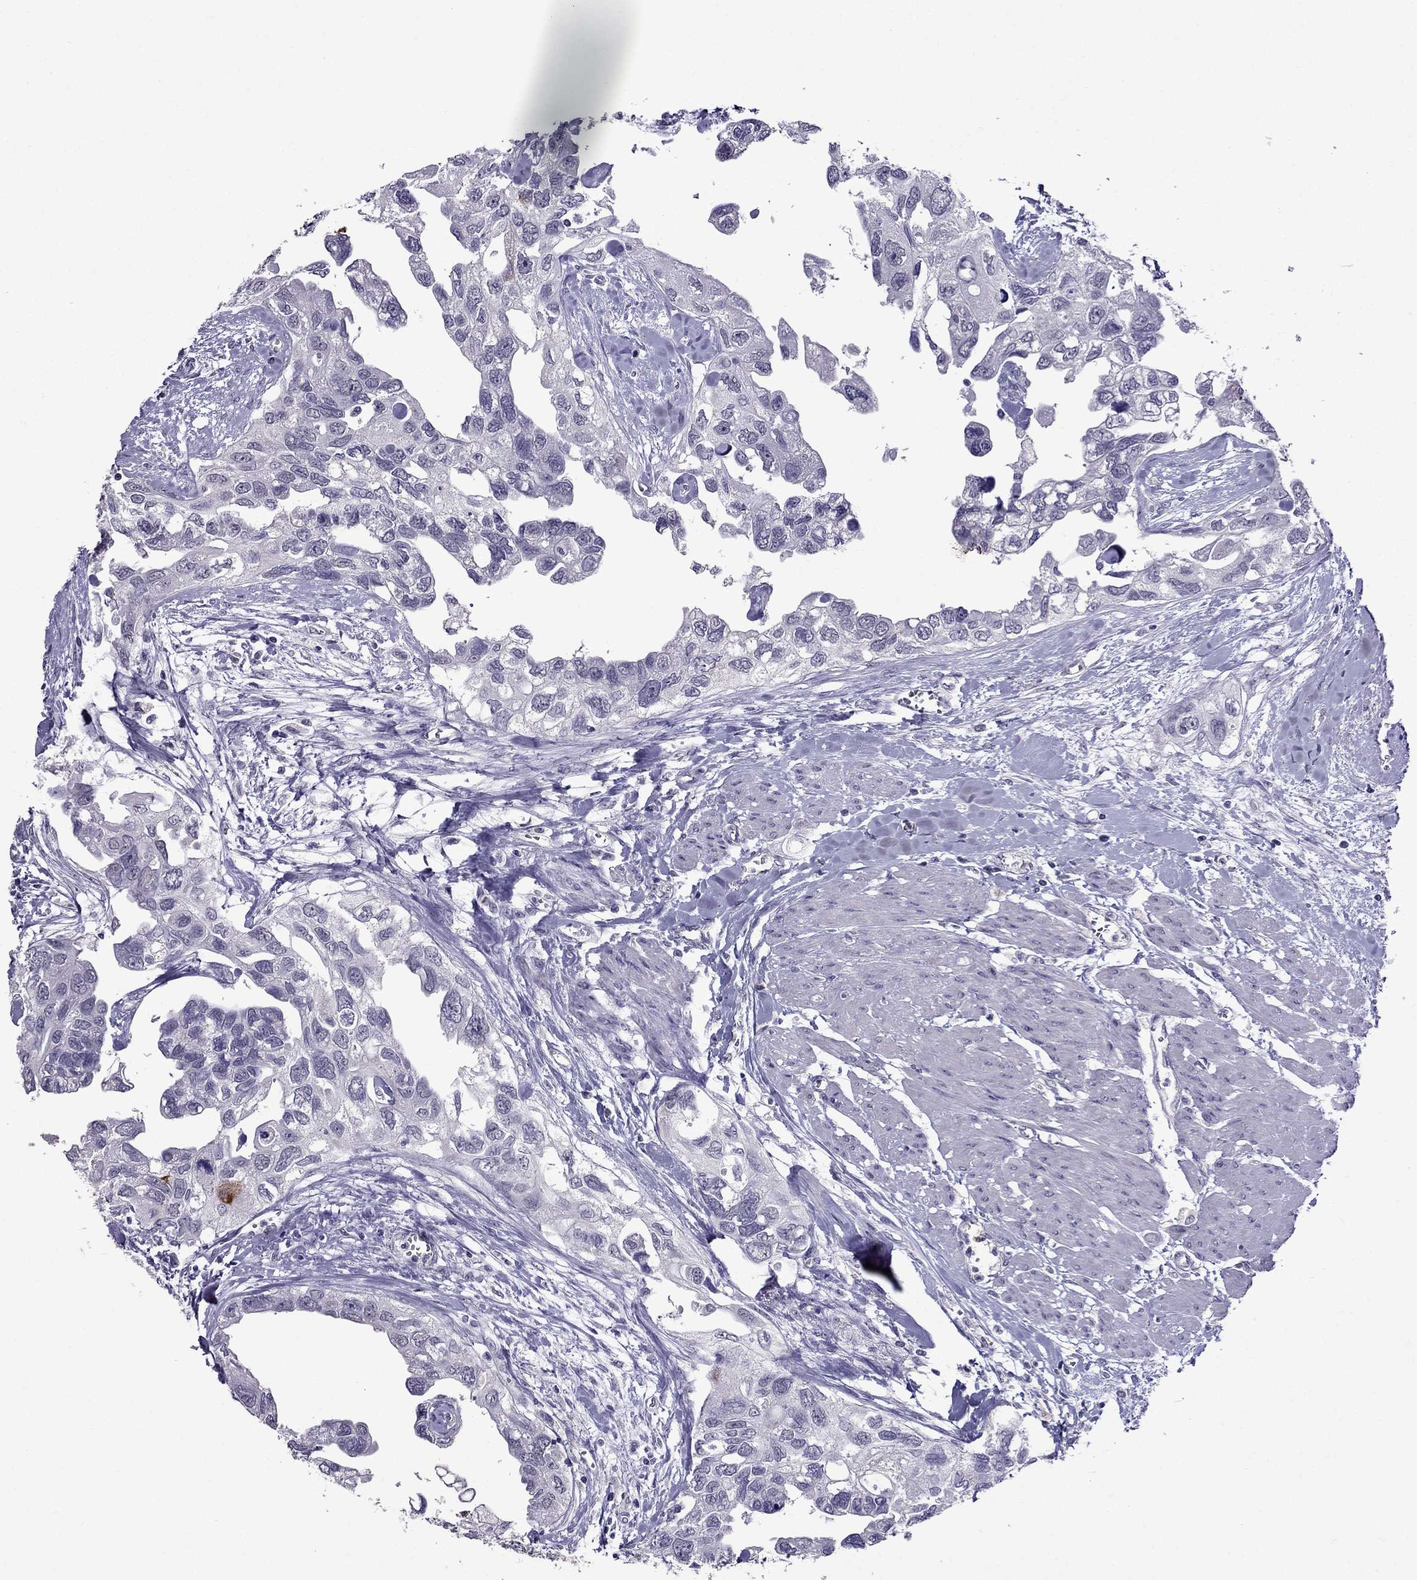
{"staining": {"intensity": "strong", "quantity": "<25%", "location": "cytoplasmic/membranous"}, "tissue": "urothelial cancer", "cell_type": "Tumor cells", "image_type": "cancer", "snomed": [{"axis": "morphology", "description": "Urothelial carcinoma, High grade"}, {"axis": "topography", "description": "Urinary bladder"}], "caption": "Immunohistochemistry (IHC) of human urothelial carcinoma (high-grade) displays medium levels of strong cytoplasmic/membranous staining in about <25% of tumor cells.", "gene": "OLFM4", "patient": {"sex": "male", "age": 59}}